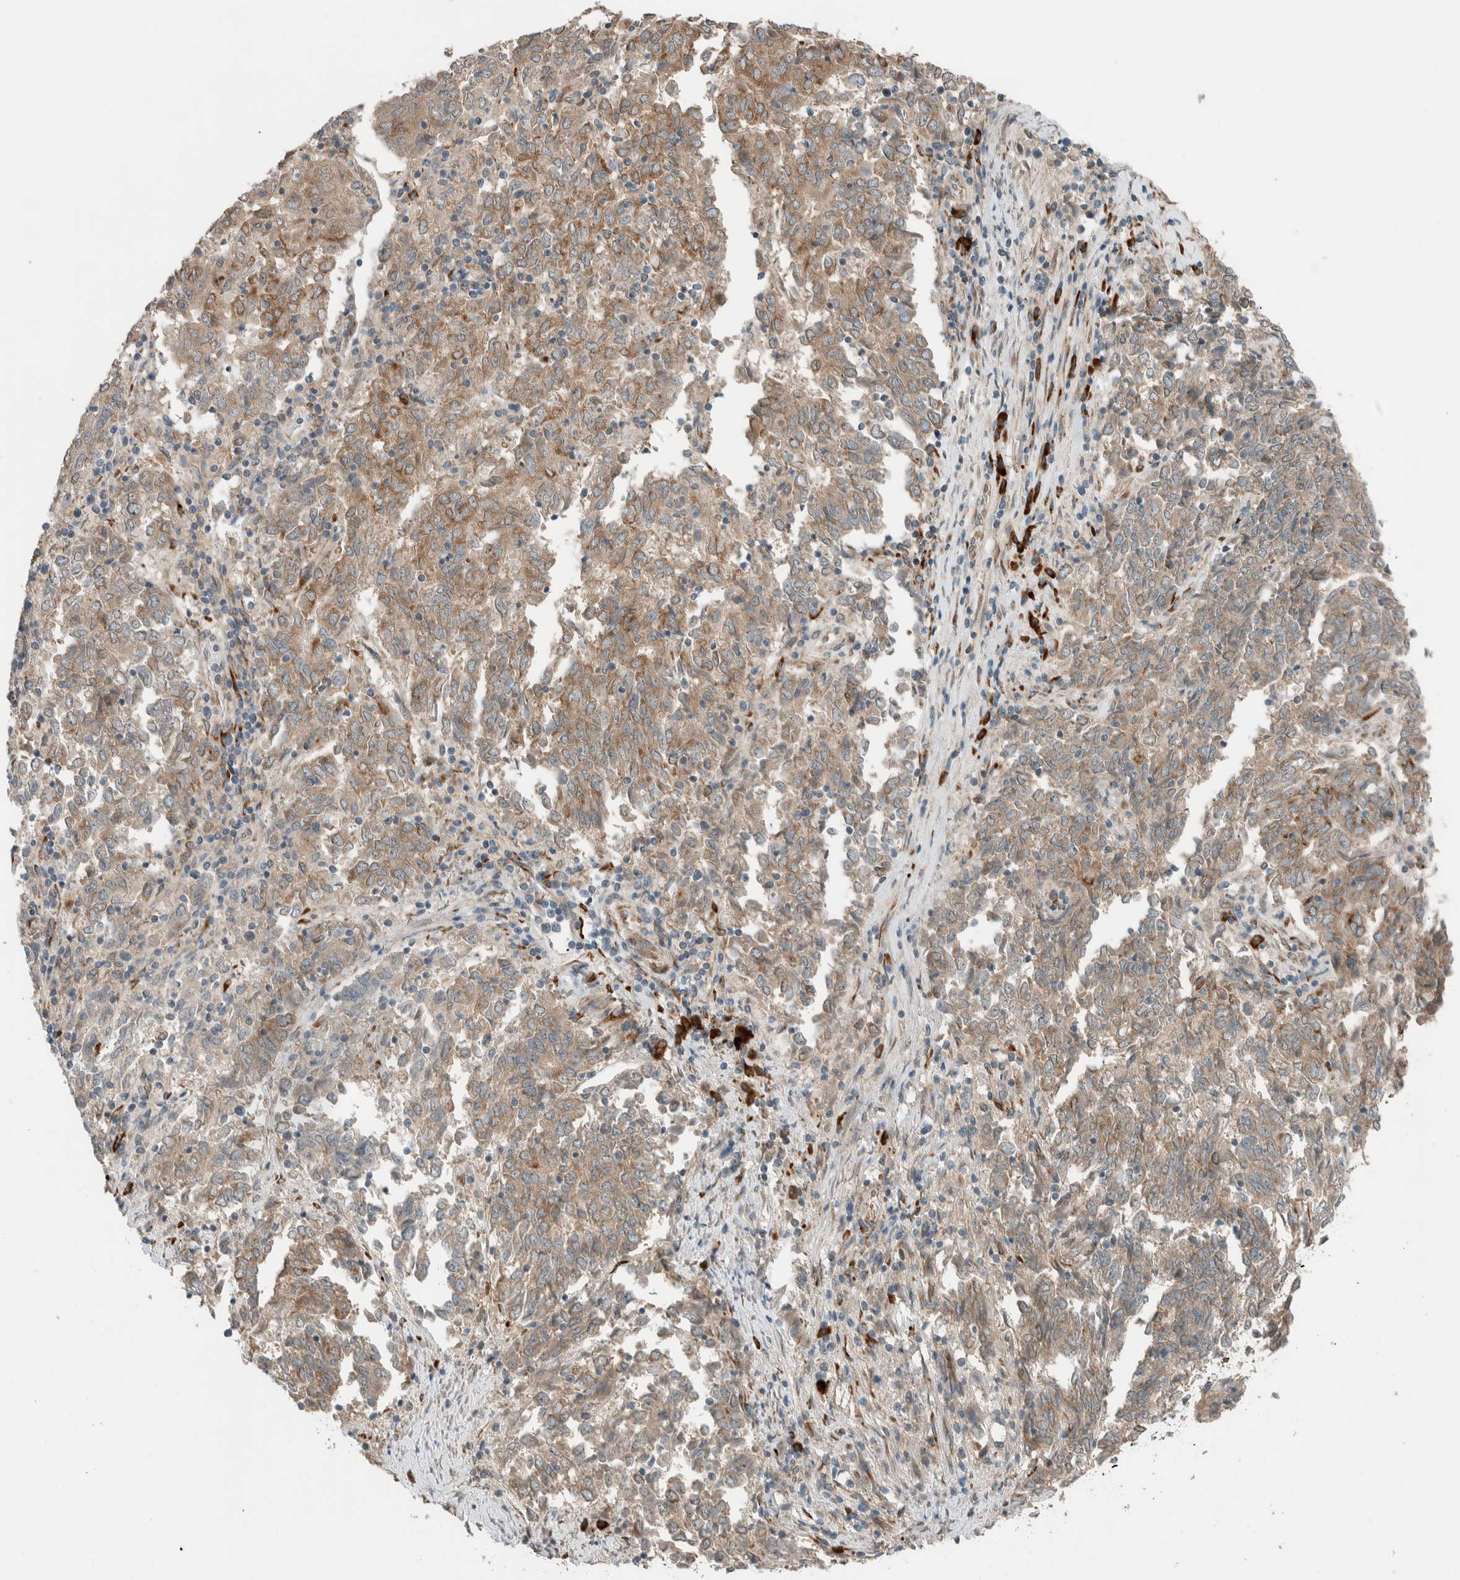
{"staining": {"intensity": "weak", "quantity": ">75%", "location": "cytoplasmic/membranous"}, "tissue": "endometrial cancer", "cell_type": "Tumor cells", "image_type": "cancer", "snomed": [{"axis": "morphology", "description": "Adenocarcinoma, NOS"}, {"axis": "topography", "description": "Endometrium"}], "caption": "Endometrial cancer (adenocarcinoma) was stained to show a protein in brown. There is low levels of weak cytoplasmic/membranous positivity in approximately >75% of tumor cells. Immunohistochemistry stains the protein in brown and the nuclei are stained blue.", "gene": "CTBP2", "patient": {"sex": "female", "age": 80}}